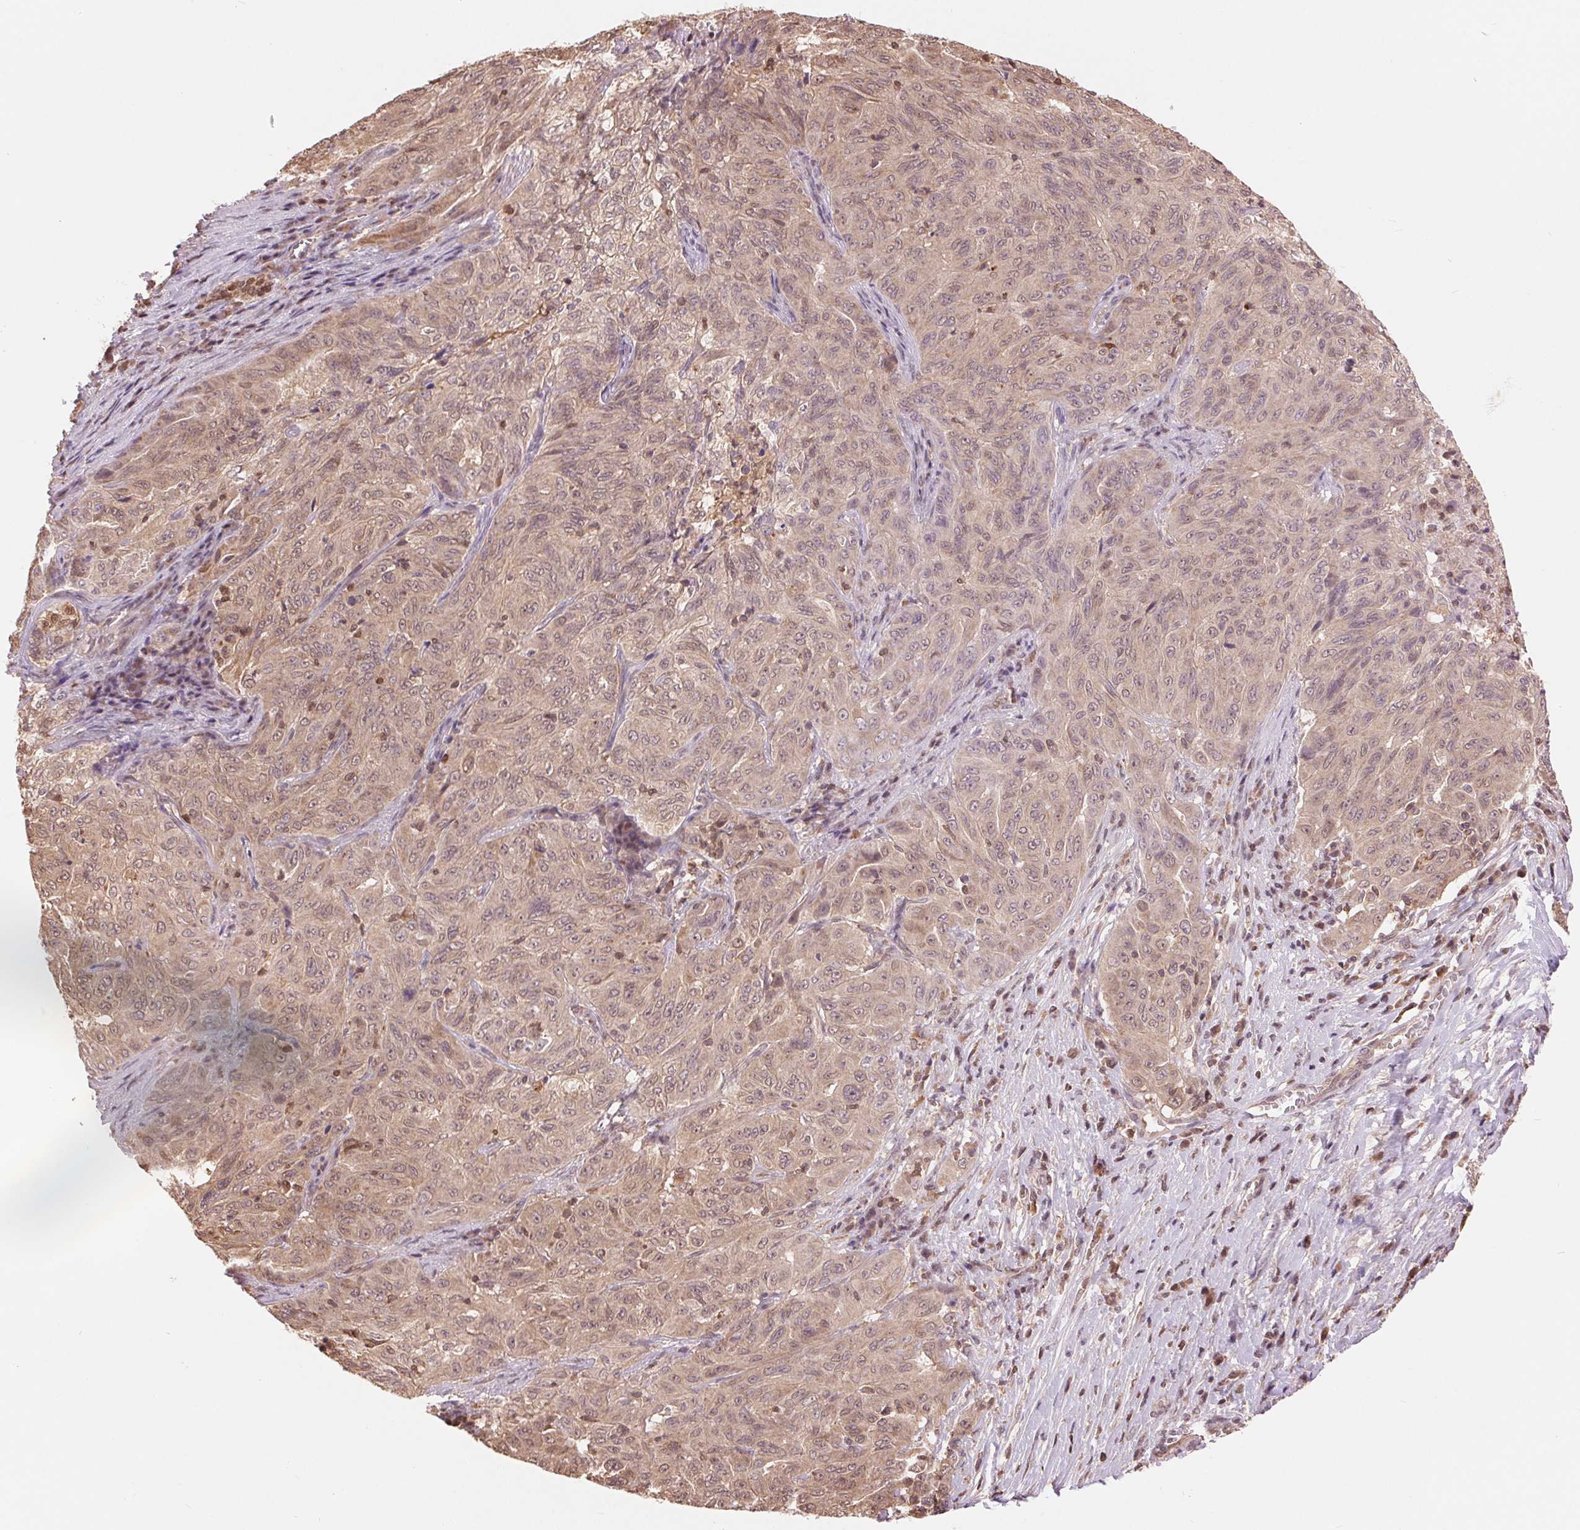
{"staining": {"intensity": "weak", "quantity": ">75%", "location": "cytoplasmic/membranous,nuclear"}, "tissue": "pancreatic cancer", "cell_type": "Tumor cells", "image_type": "cancer", "snomed": [{"axis": "morphology", "description": "Adenocarcinoma, NOS"}, {"axis": "topography", "description": "Pancreas"}], "caption": "Human pancreatic cancer (adenocarcinoma) stained with a brown dye reveals weak cytoplasmic/membranous and nuclear positive expression in about >75% of tumor cells.", "gene": "TMEM273", "patient": {"sex": "male", "age": 63}}